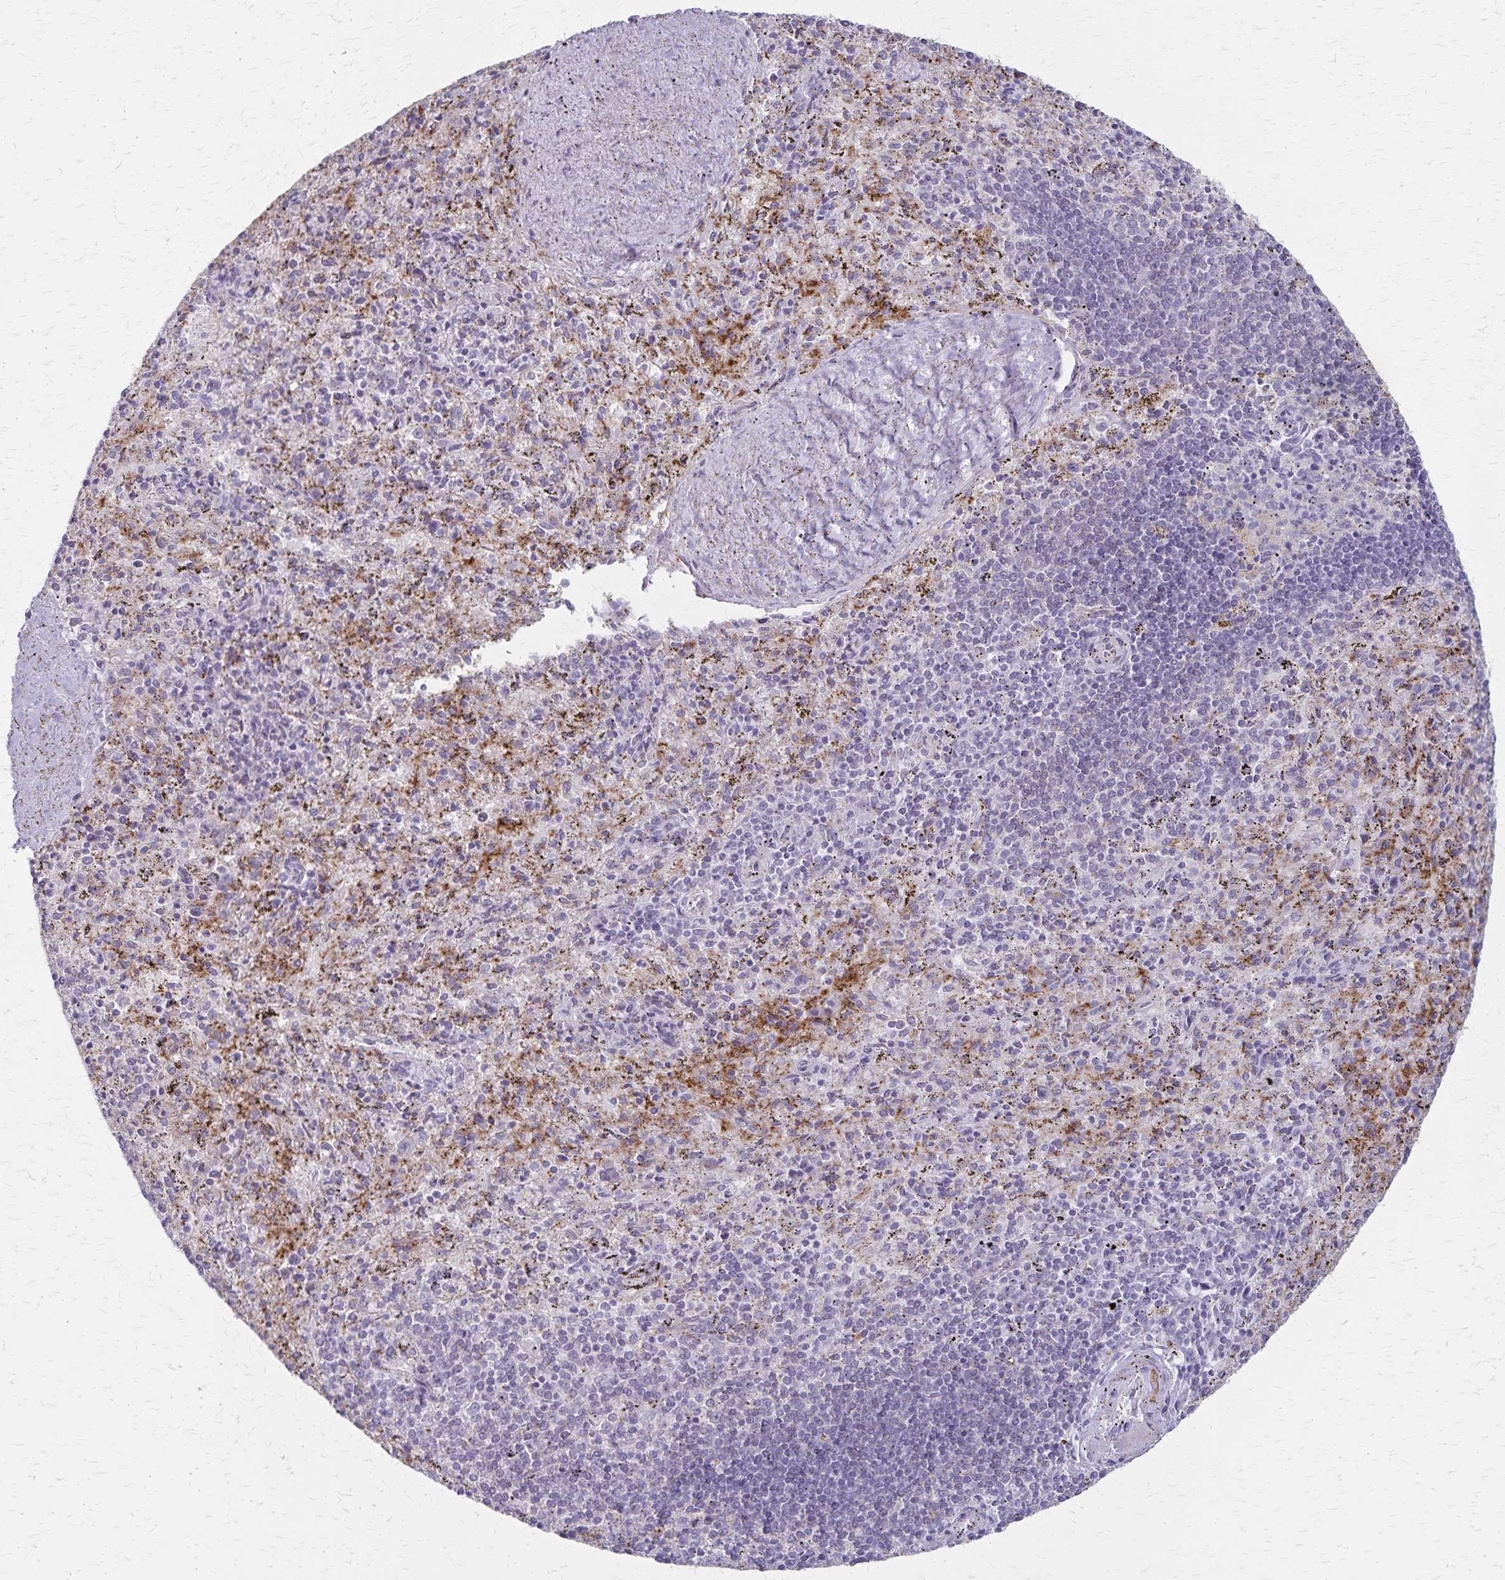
{"staining": {"intensity": "moderate", "quantity": "<25%", "location": "cytoplasmic/membranous"}, "tissue": "spleen", "cell_type": "Cells in red pulp", "image_type": "normal", "snomed": [{"axis": "morphology", "description": "Normal tissue, NOS"}, {"axis": "topography", "description": "Spleen"}], "caption": "Protein expression analysis of benign spleen exhibits moderate cytoplasmic/membranous staining in approximately <25% of cells in red pulp.", "gene": "RASL10B", "patient": {"sex": "male", "age": 57}}